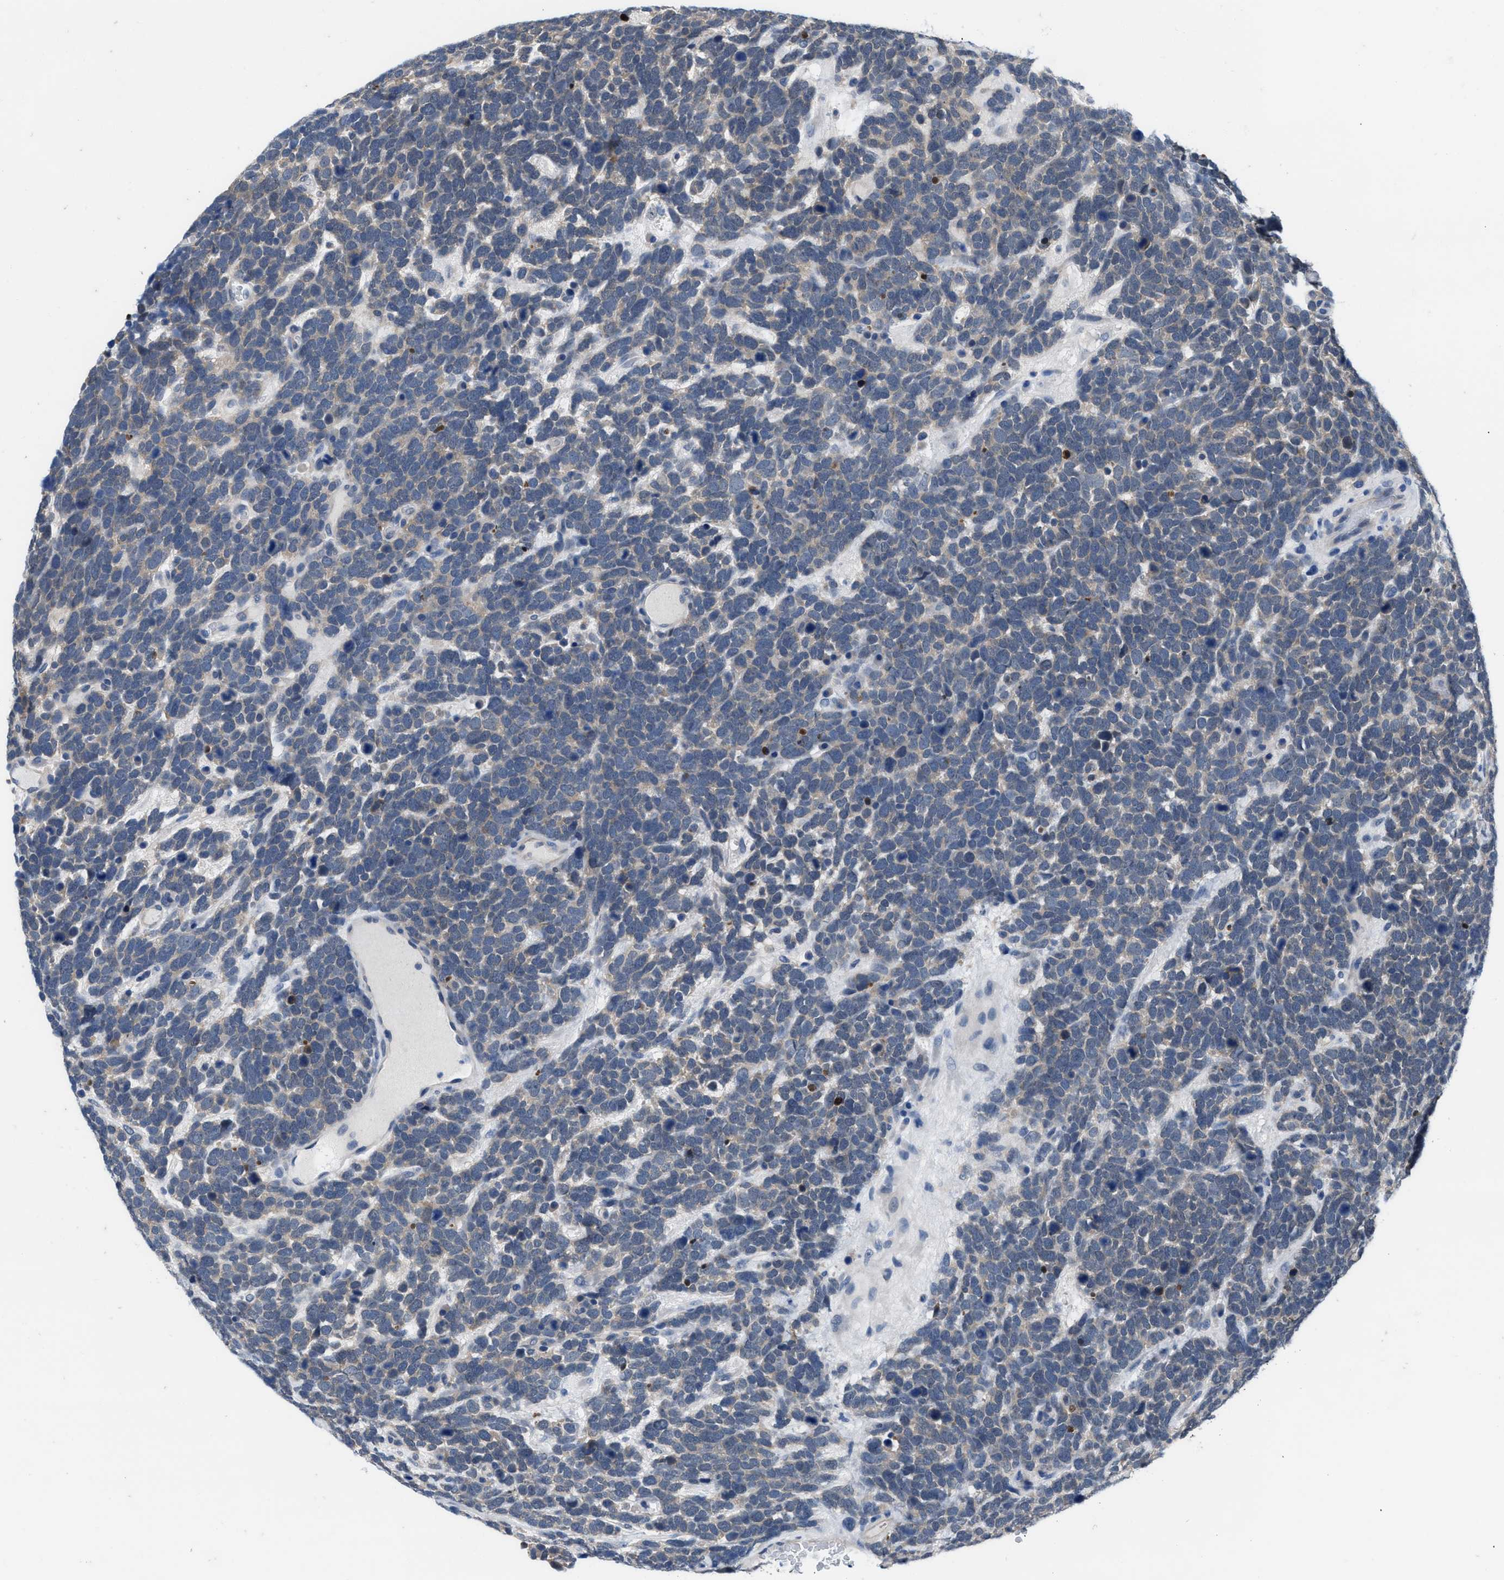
{"staining": {"intensity": "negative", "quantity": "none", "location": "none"}, "tissue": "urothelial cancer", "cell_type": "Tumor cells", "image_type": "cancer", "snomed": [{"axis": "morphology", "description": "Urothelial carcinoma, High grade"}, {"axis": "topography", "description": "Urinary bladder"}], "caption": "Immunohistochemical staining of urothelial carcinoma (high-grade) displays no significant staining in tumor cells.", "gene": "NUDT5", "patient": {"sex": "female", "age": 82}}